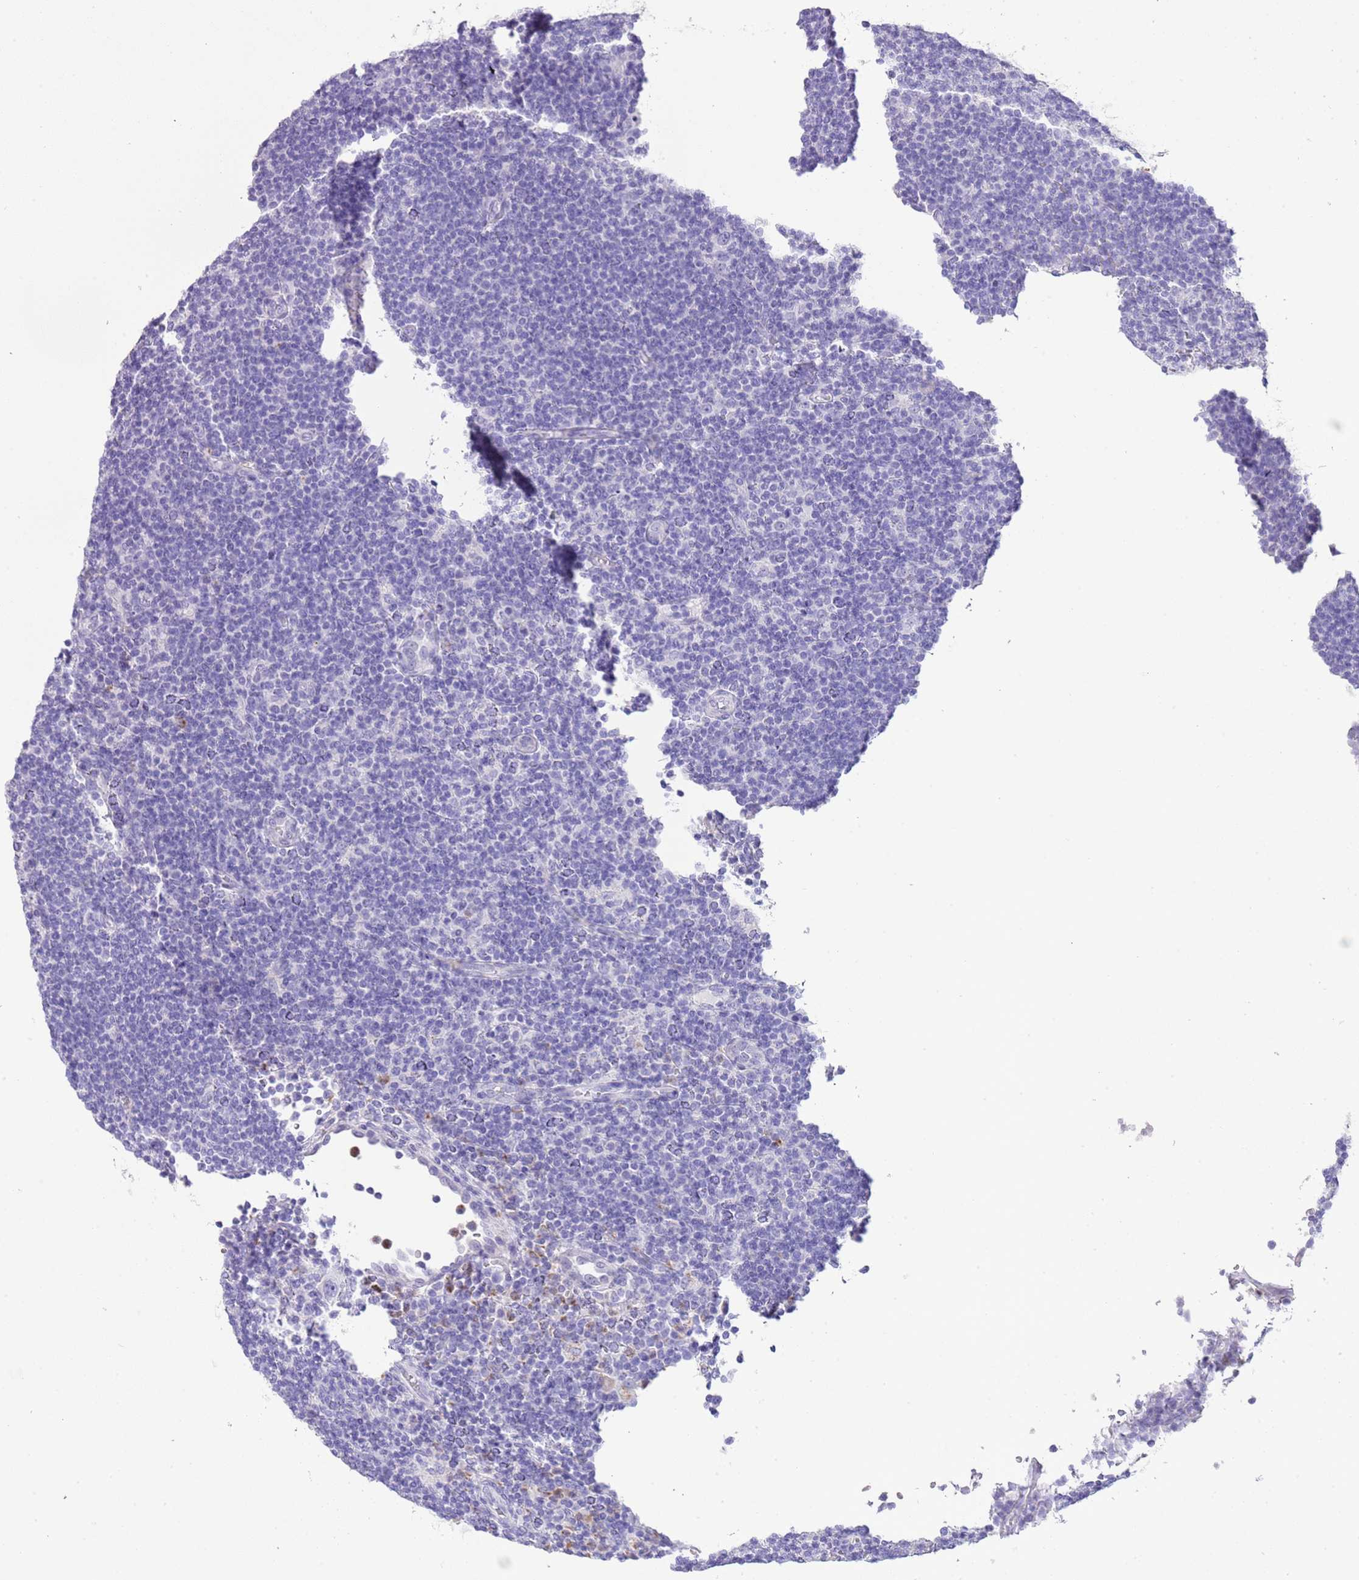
{"staining": {"intensity": "negative", "quantity": "none", "location": "none"}, "tissue": "lymphoma", "cell_type": "Tumor cells", "image_type": "cancer", "snomed": [{"axis": "morphology", "description": "Hodgkin's disease, NOS"}, {"axis": "topography", "description": "Lymph node"}], "caption": "The image shows no significant expression in tumor cells of Hodgkin's disease. (DAB (3,3'-diaminobenzidine) IHC with hematoxylin counter stain).", "gene": "OR2Z1", "patient": {"sex": "female", "age": 57}}